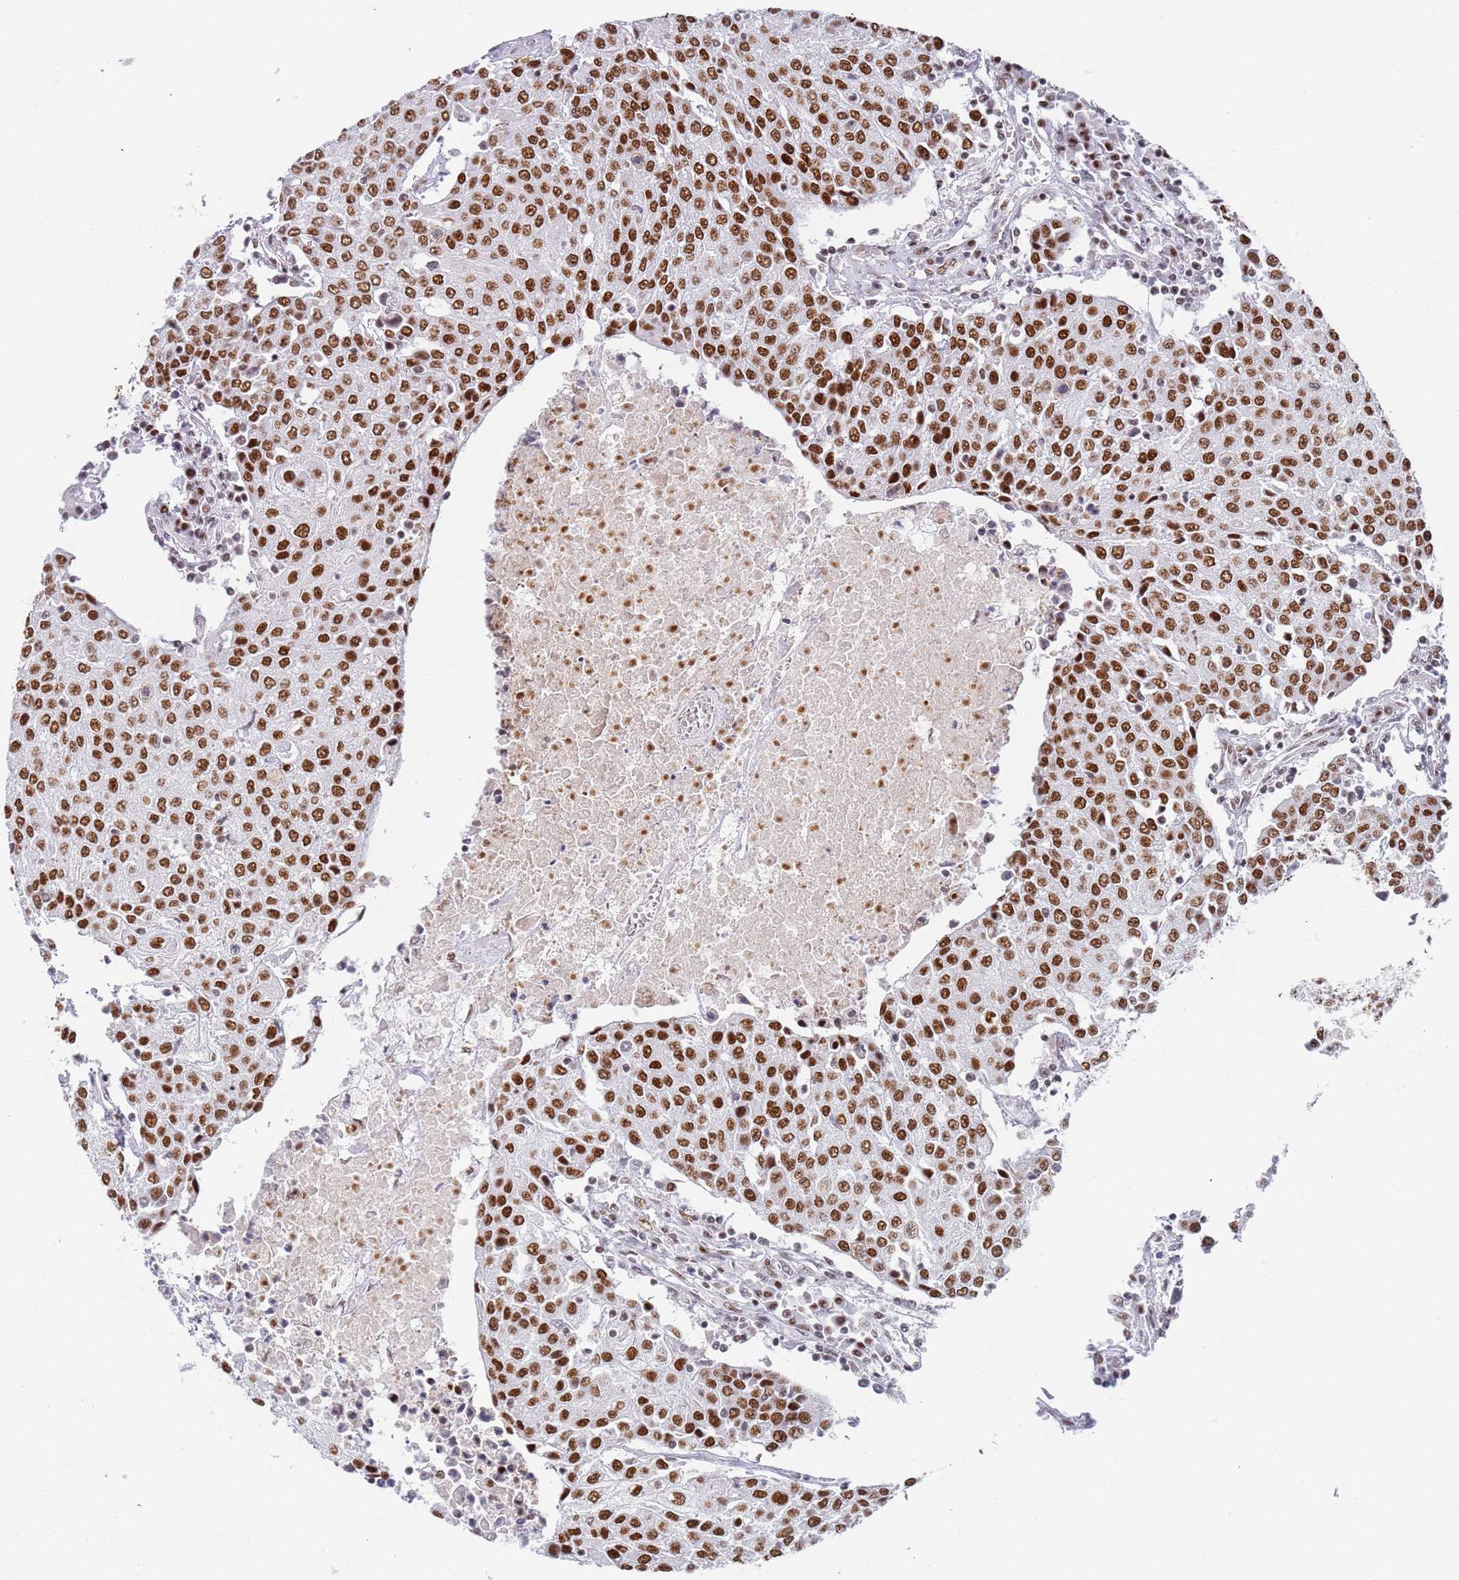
{"staining": {"intensity": "strong", "quantity": ">75%", "location": "nuclear"}, "tissue": "urothelial cancer", "cell_type": "Tumor cells", "image_type": "cancer", "snomed": [{"axis": "morphology", "description": "Urothelial carcinoma, High grade"}, {"axis": "topography", "description": "Urinary bladder"}], "caption": "High-power microscopy captured an IHC photomicrograph of urothelial cancer, revealing strong nuclear expression in about >75% of tumor cells.", "gene": "AKAP8L", "patient": {"sex": "female", "age": 85}}